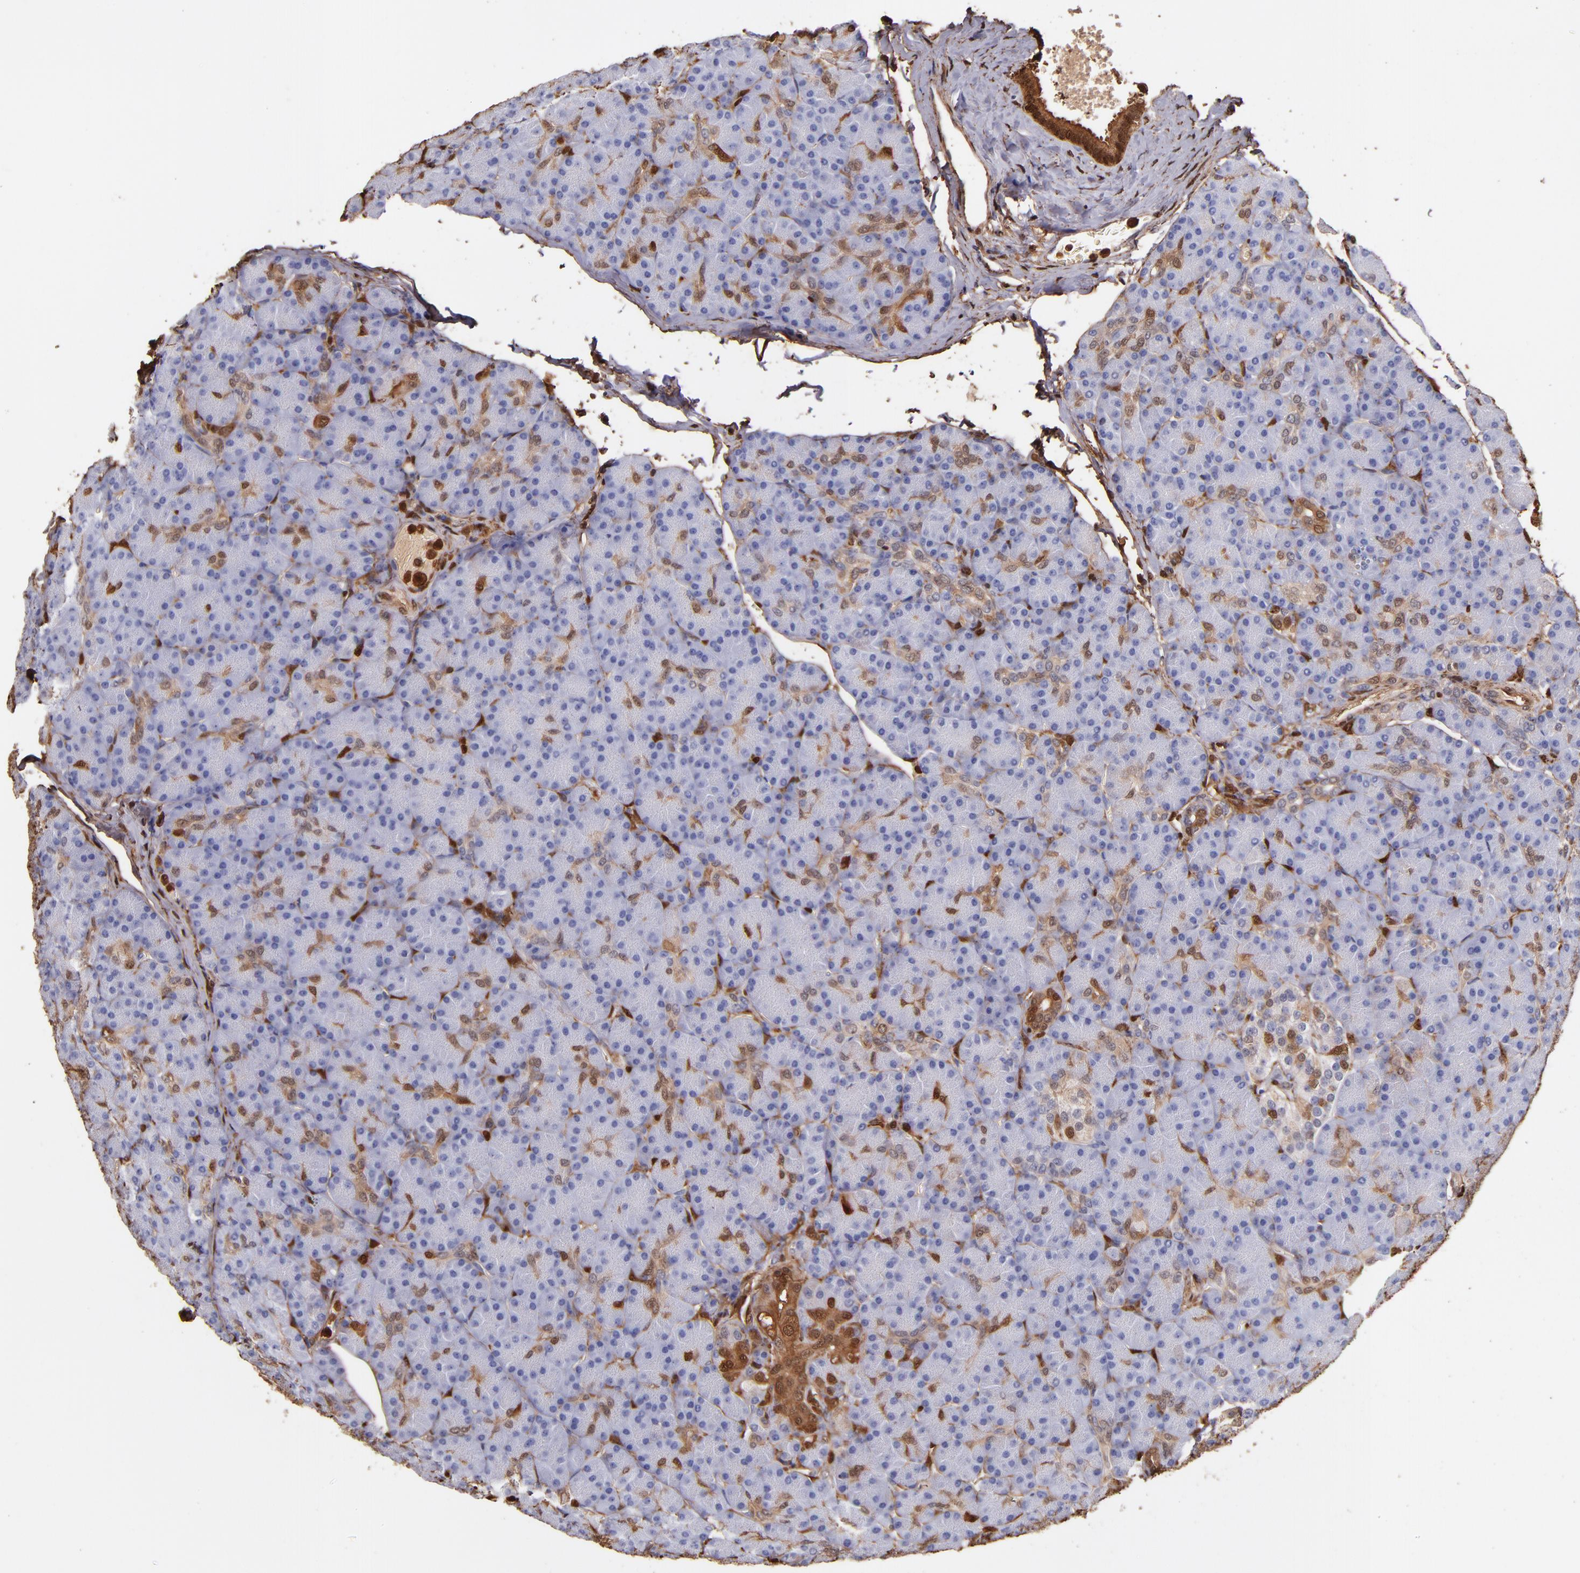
{"staining": {"intensity": "moderate", "quantity": "<25%", "location": "cytoplasmic/membranous"}, "tissue": "pancreas", "cell_type": "Exocrine glandular cells", "image_type": "normal", "snomed": [{"axis": "morphology", "description": "Normal tissue, NOS"}, {"axis": "topography", "description": "Pancreas"}], "caption": "Immunohistochemistry (IHC) (DAB) staining of unremarkable pancreas exhibits moderate cytoplasmic/membranous protein positivity in about <25% of exocrine glandular cells. Nuclei are stained in blue.", "gene": "S100A6", "patient": {"sex": "female", "age": 43}}